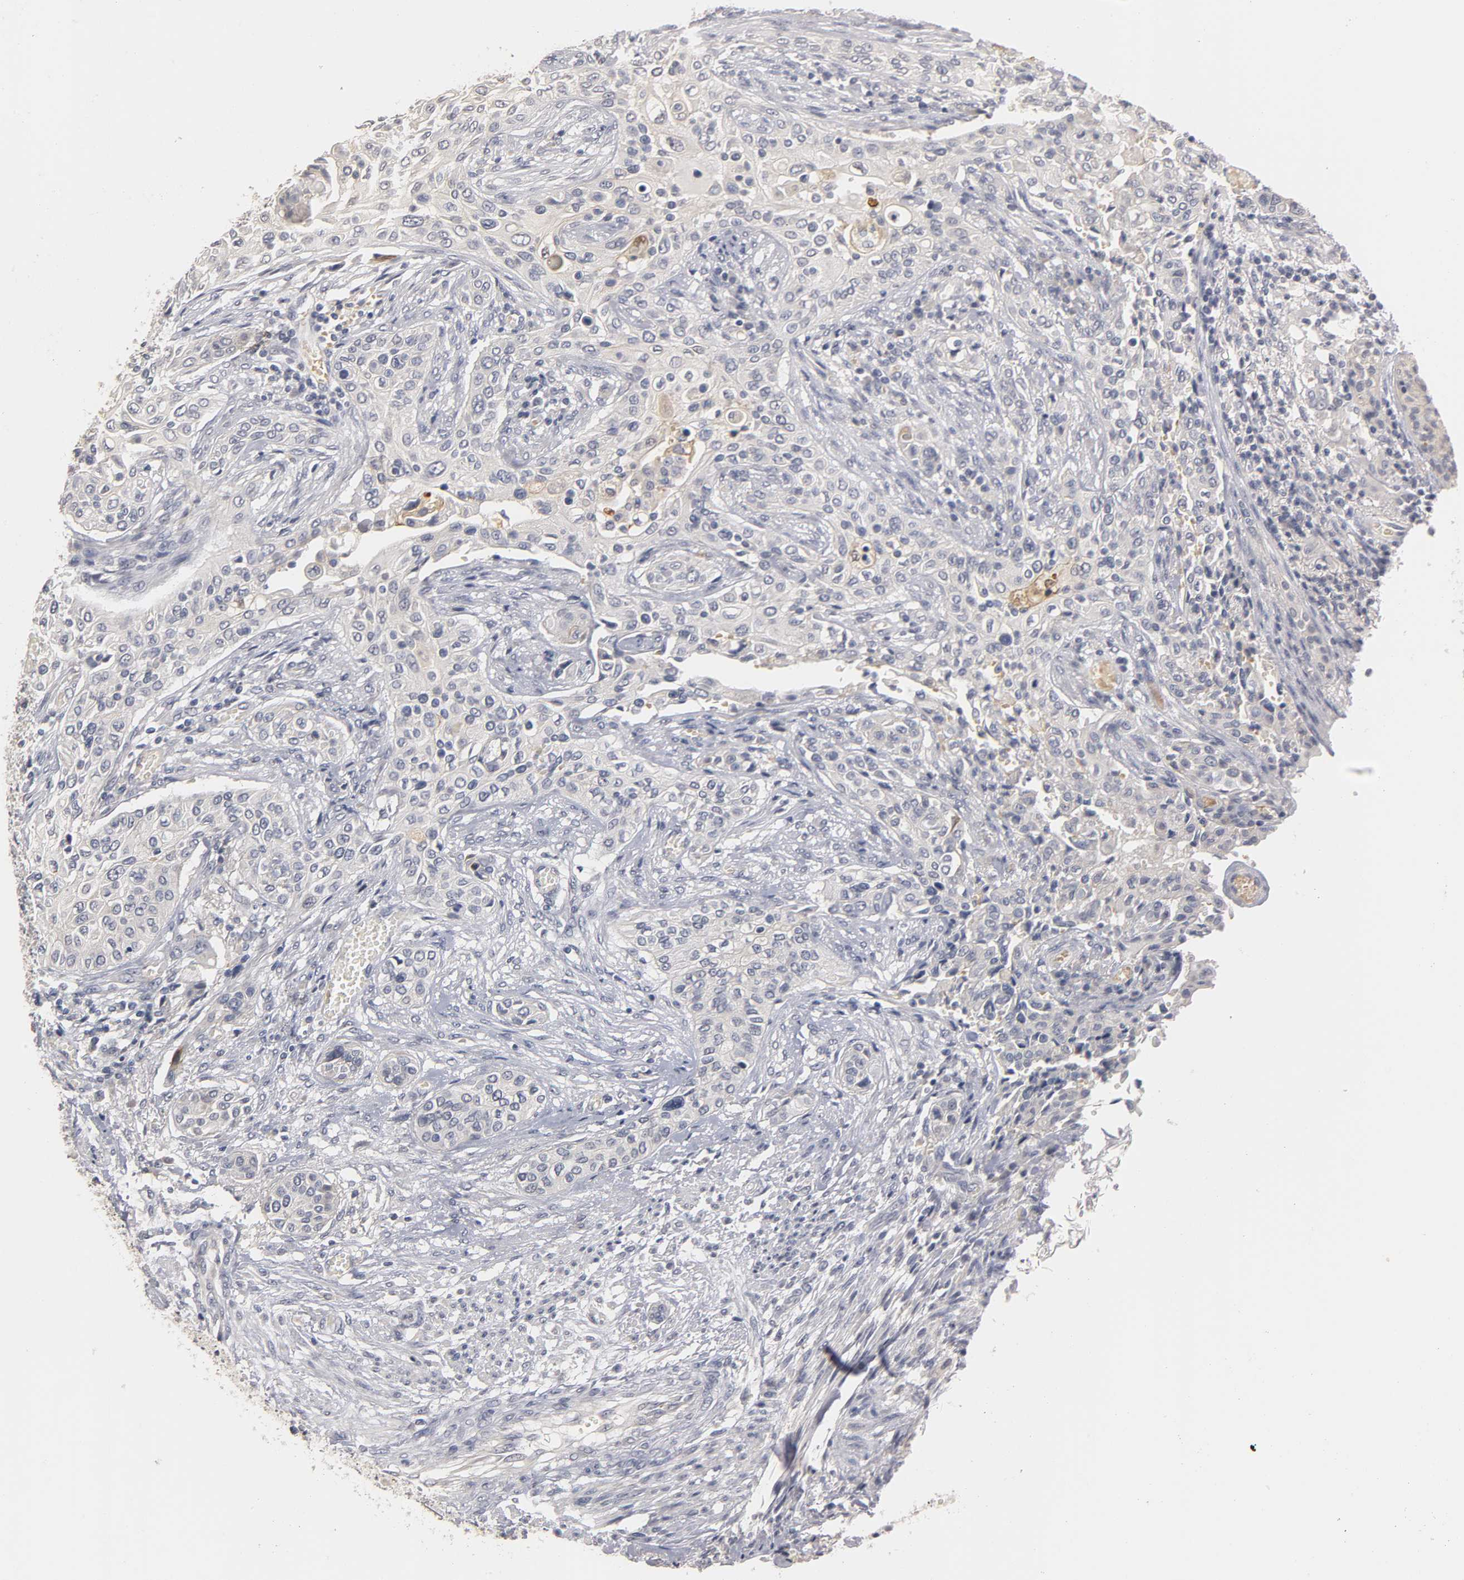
{"staining": {"intensity": "moderate", "quantity": "<25%", "location": "cytoplasmic/membranous"}, "tissue": "urothelial cancer", "cell_type": "Tumor cells", "image_type": "cancer", "snomed": [{"axis": "morphology", "description": "Urothelial carcinoma, High grade"}, {"axis": "topography", "description": "Urinary bladder"}], "caption": "IHC (DAB) staining of human urothelial carcinoma (high-grade) demonstrates moderate cytoplasmic/membranous protein positivity in approximately <25% of tumor cells. (IHC, brightfield microscopy, high magnification).", "gene": "OVOL1", "patient": {"sex": "male", "age": 74}}